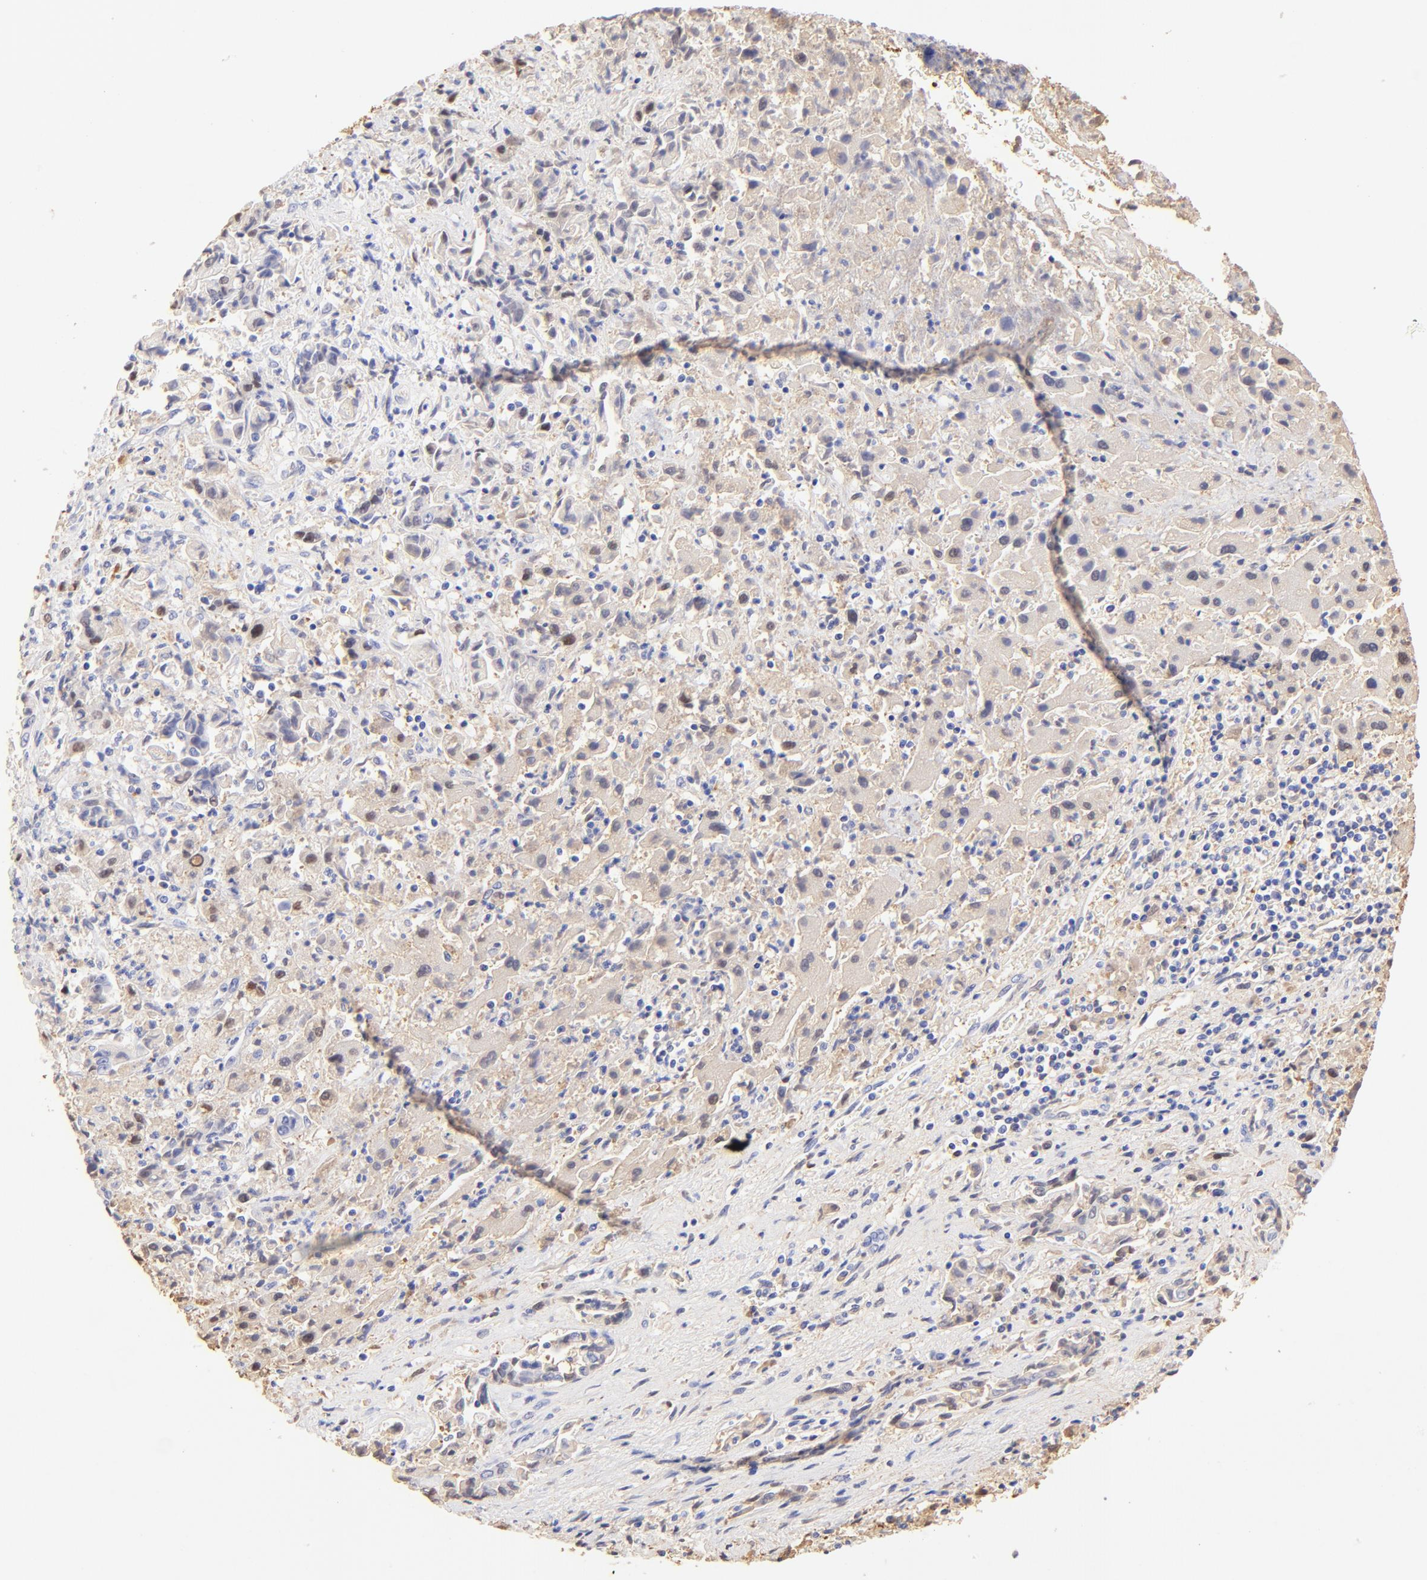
{"staining": {"intensity": "weak", "quantity": "<25%", "location": "cytoplasmic/membranous,nuclear"}, "tissue": "liver cancer", "cell_type": "Tumor cells", "image_type": "cancer", "snomed": [{"axis": "morphology", "description": "Cholangiocarcinoma"}, {"axis": "topography", "description": "Liver"}], "caption": "A histopathology image of liver cancer (cholangiocarcinoma) stained for a protein displays no brown staining in tumor cells.", "gene": "ALDH1A1", "patient": {"sex": "male", "age": 57}}